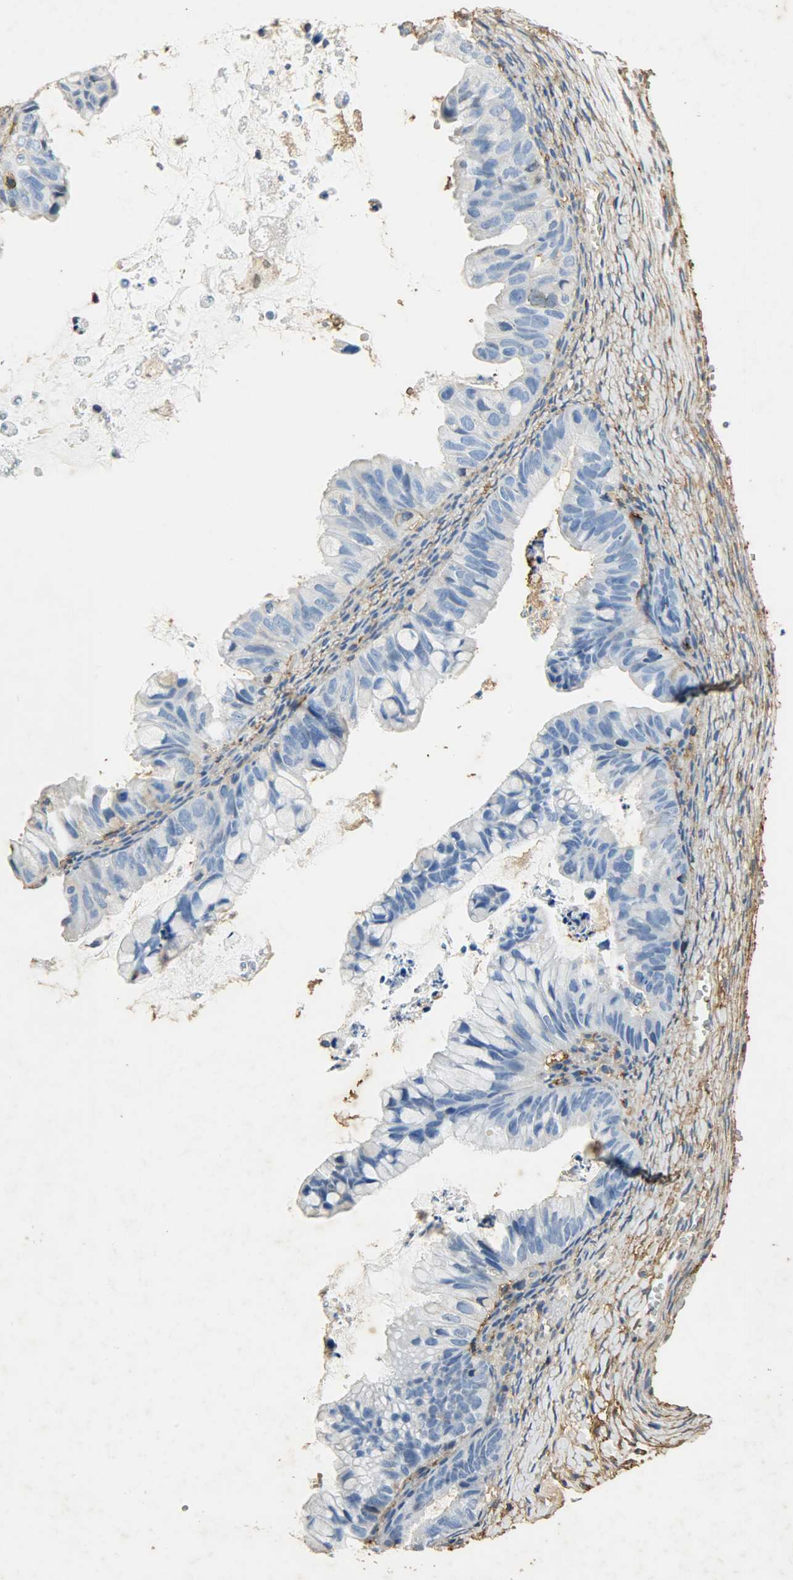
{"staining": {"intensity": "negative", "quantity": "none", "location": "none"}, "tissue": "ovarian cancer", "cell_type": "Tumor cells", "image_type": "cancer", "snomed": [{"axis": "morphology", "description": "Cystadenocarcinoma, mucinous, NOS"}, {"axis": "topography", "description": "Ovary"}], "caption": "The immunohistochemistry photomicrograph has no significant positivity in tumor cells of ovarian mucinous cystadenocarcinoma tissue.", "gene": "ANXA6", "patient": {"sex": "female", "age": 36}}